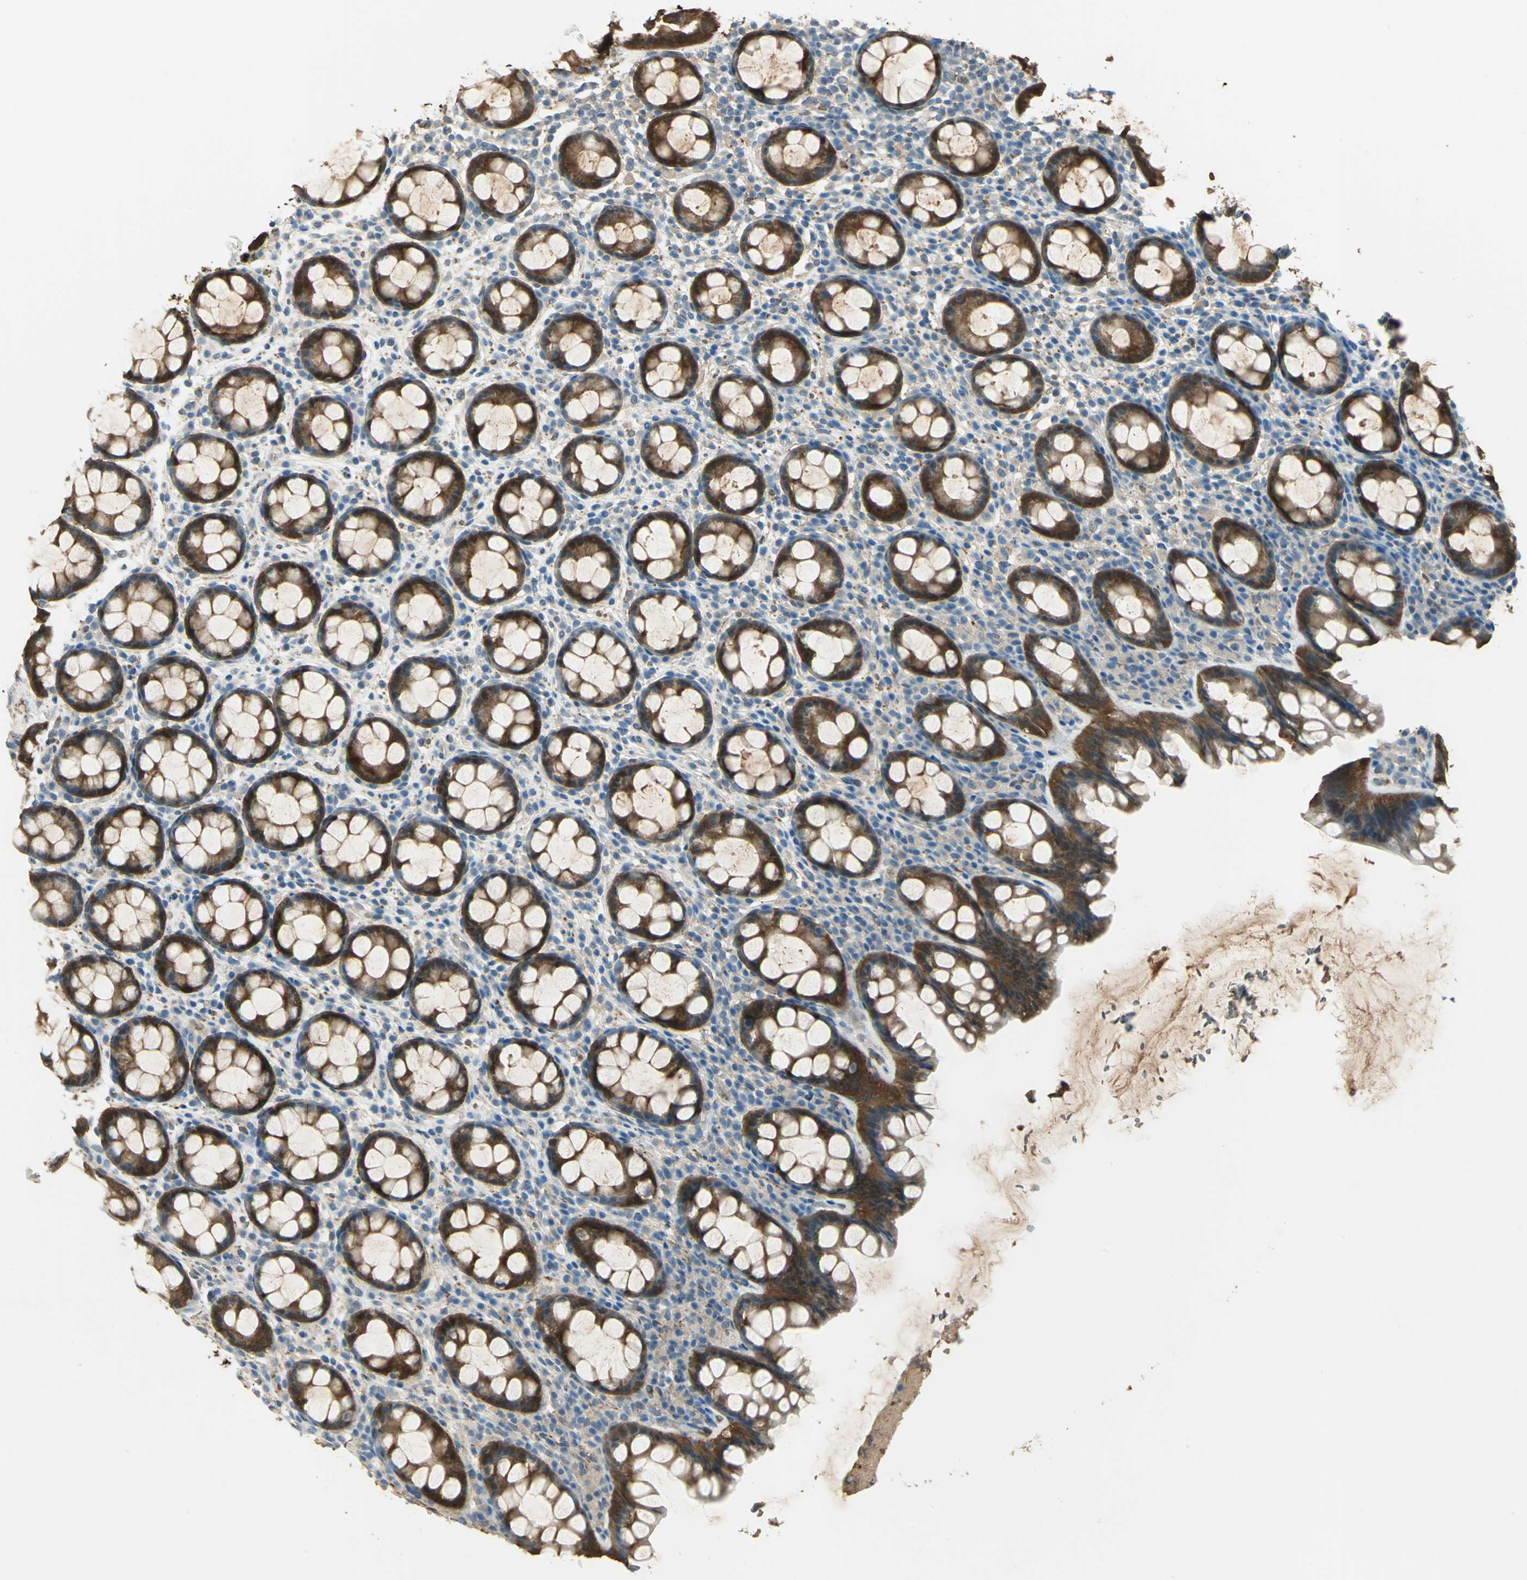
{"staining": {"intensity": "strong", "quantity": ">75%", "location": "cytoplasmic/membranous,nuclear"}, "tissue": "rectum", "cell_type": "Glandular cells", "image_type": "normal", "snomed": [{"axis": "morphology", "description": "Normal tissue, NOS"}, {"axis": "topography", "description": "Rectum"}], "caption": "Unremarkable rectum exhibits strong cytoplasmic/membranous,nuclear expression in about >75% of glandular cells, visualized by immunohistochemistry.", "gene": "DDAH1", "patient": {"sex": "male", "age": 92}}